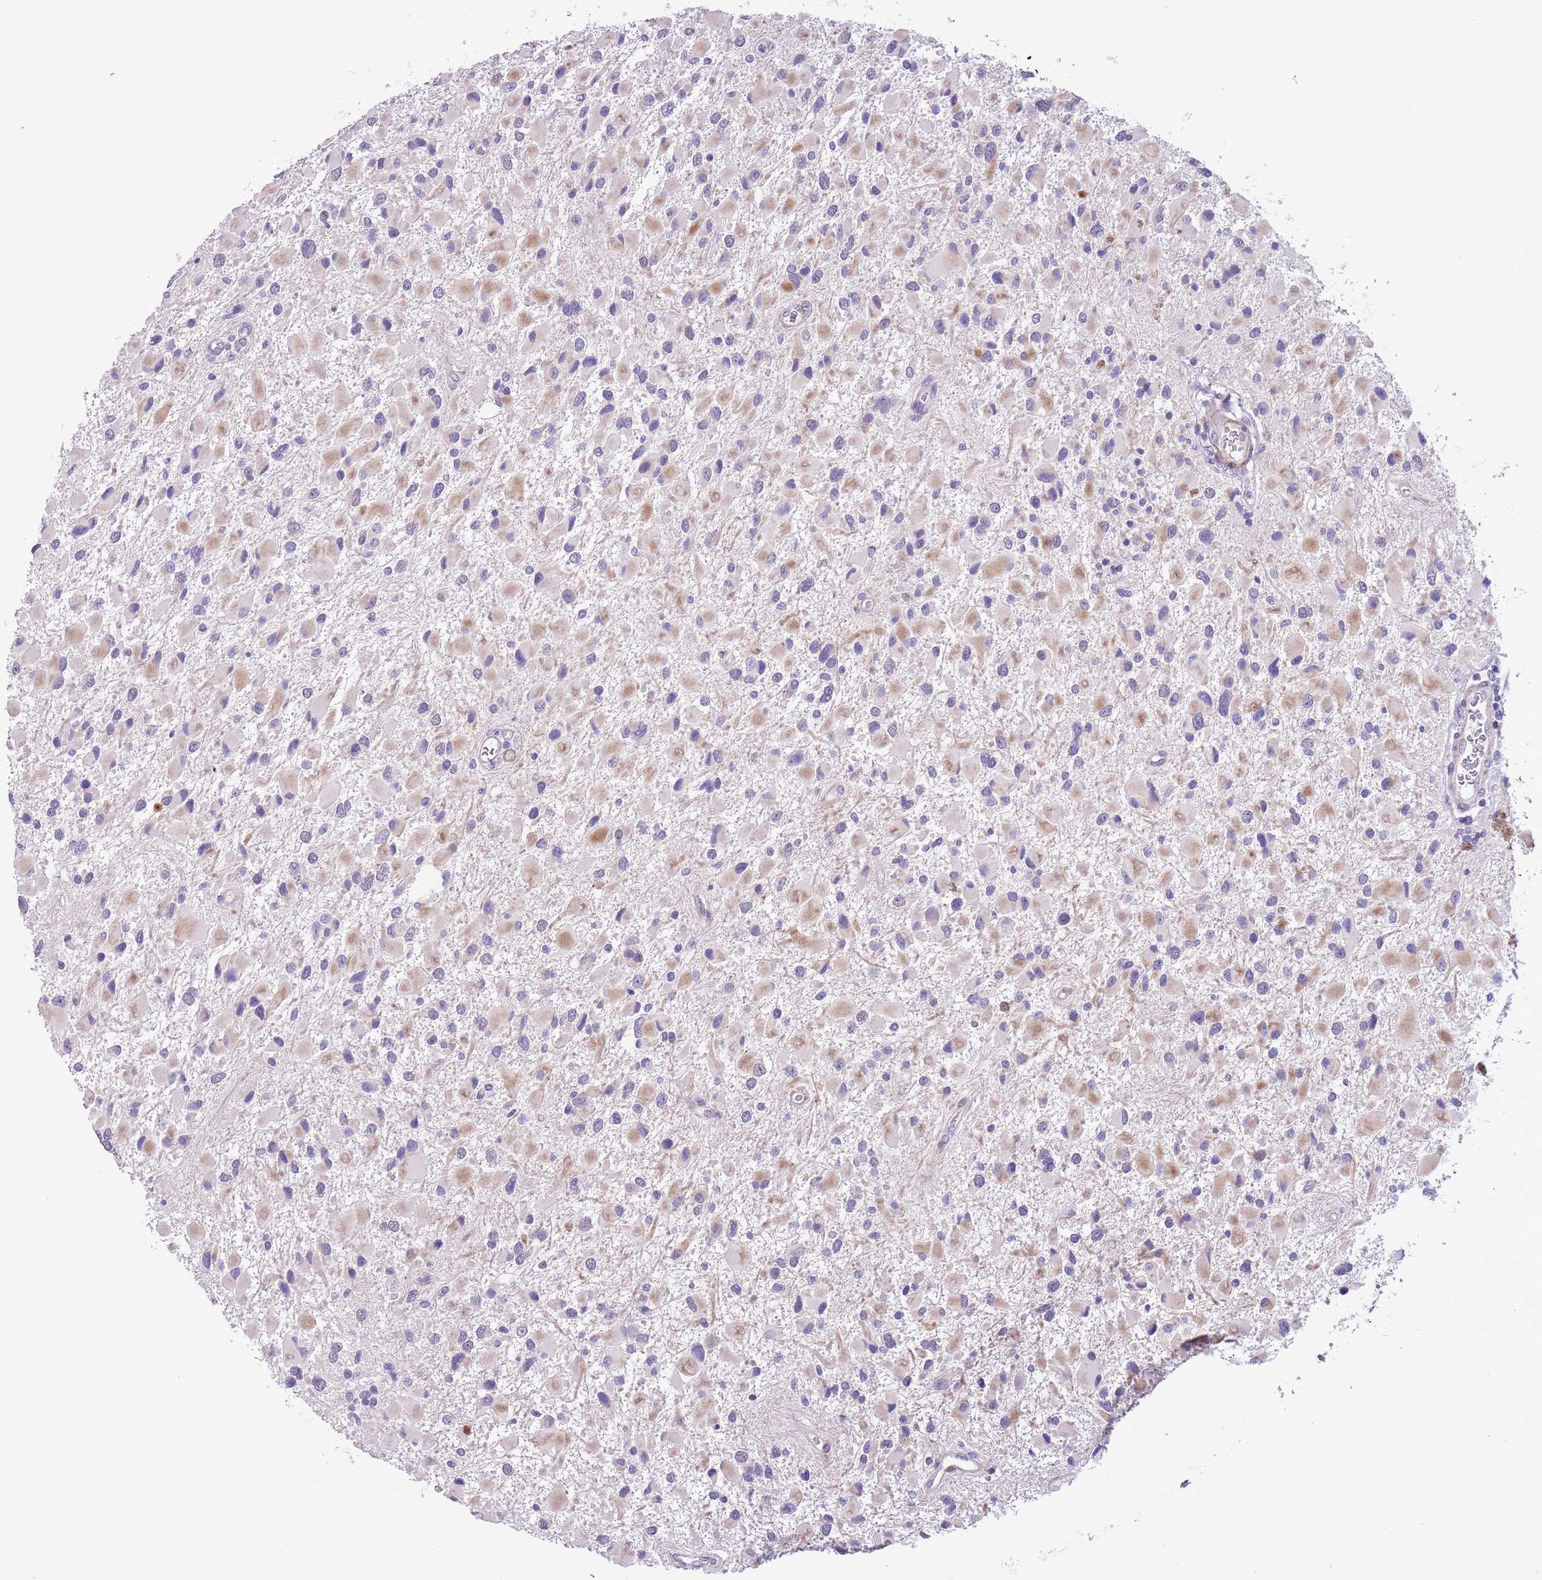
{"staining": {"intensity": "negative", "quantity": "none", "location": "none"}, "tissue": "glioma", "cell_type": "Tumor cells", "image_type": "cancer", "snomed": [{"axis": "morphology", "description": "Glioma, malignant, High grade"}, {"axis": "topography", "description": "Brain"}], "caption": "An immunohistochemistry (IHC) image of glioma is shown. There is no staining in tumor cells of glioma.", "gene": "MRPL32", "patient": {"sex": "male", "age": 53}}